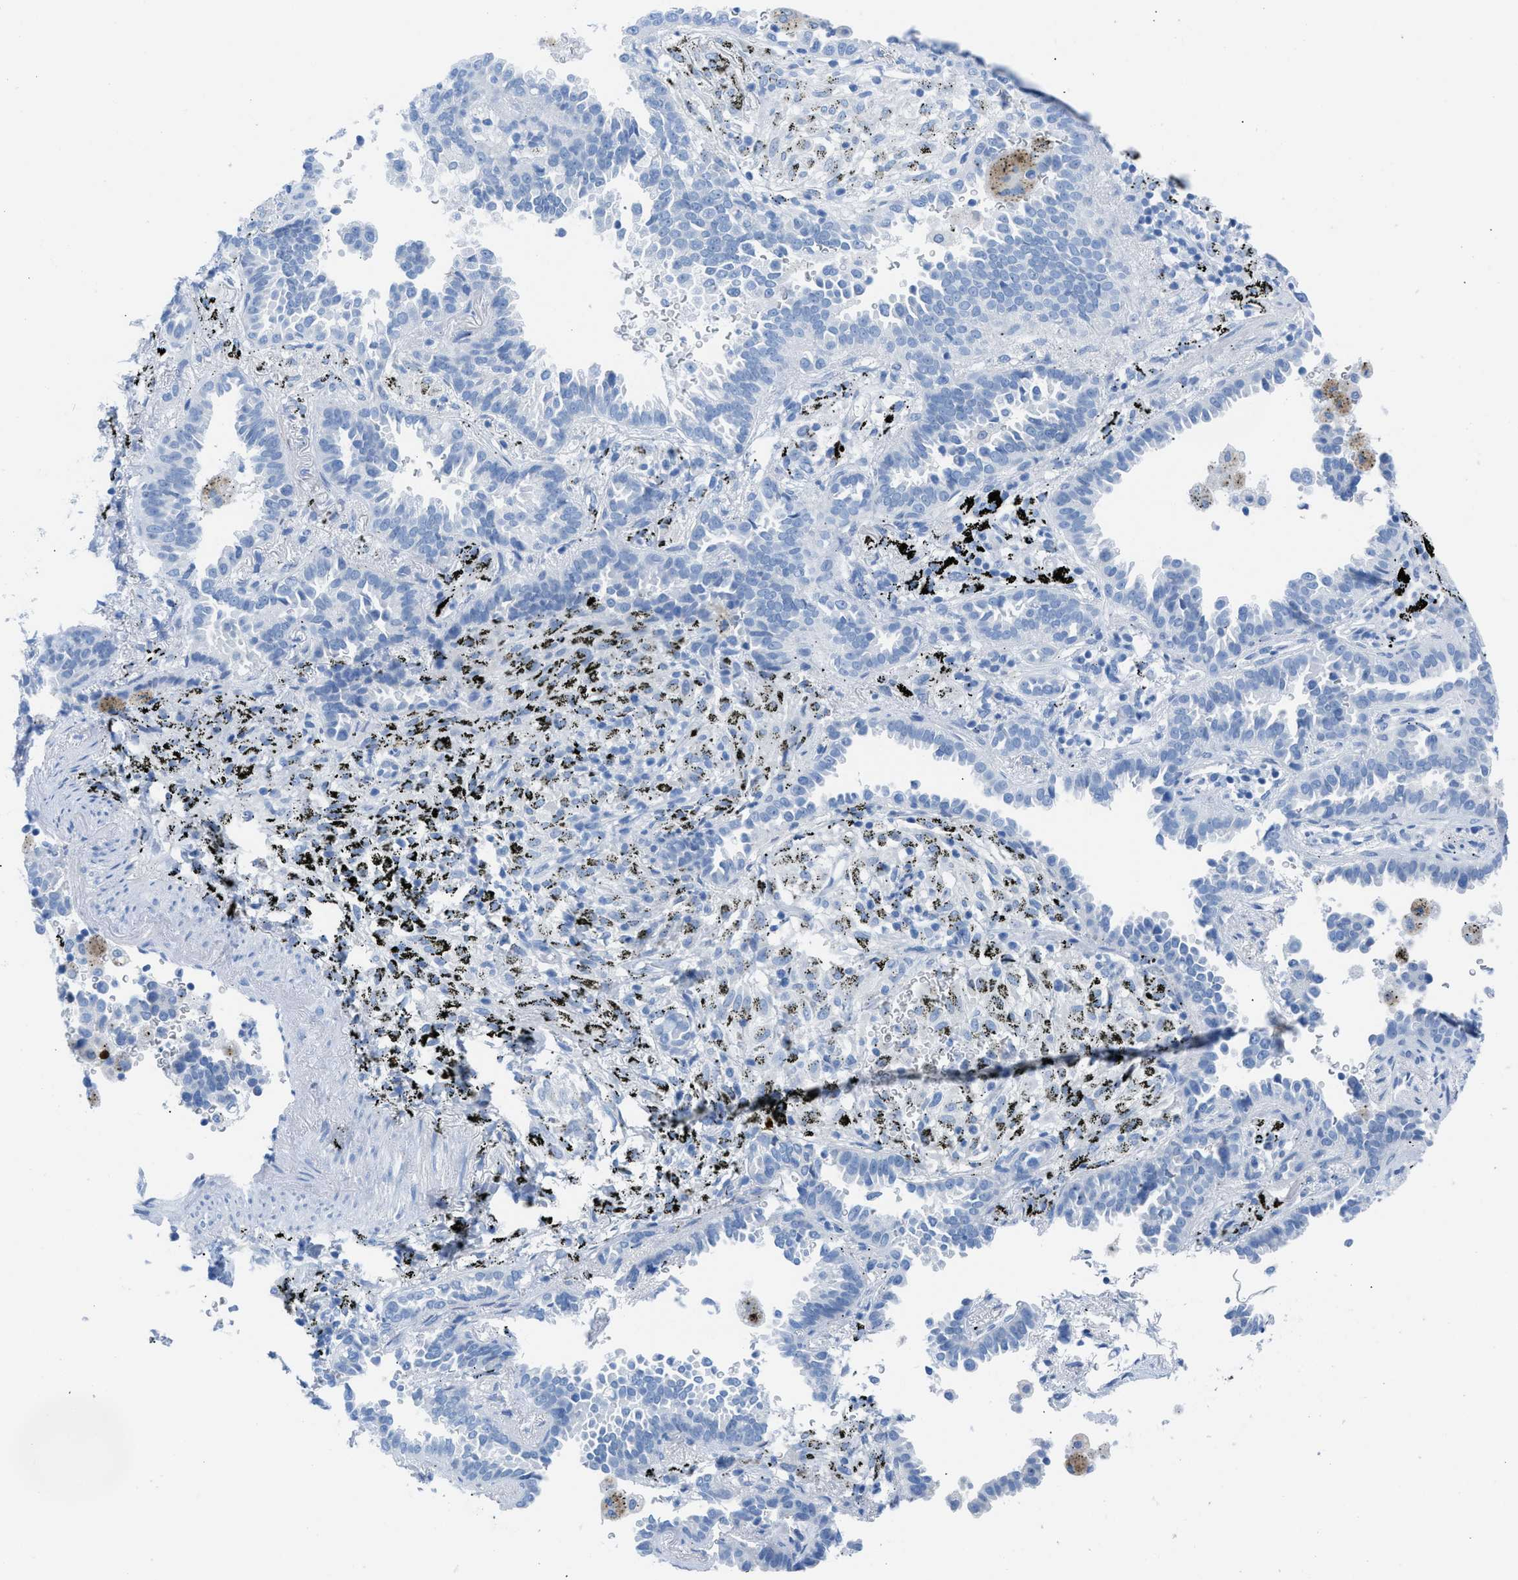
{"staining": {"intensity": "negative", "quantity": "none", "location": "none"}, "tissue": "lung cancer", "cell_type": "Tumor cells", "image_type": "cancer", "snomed": [{"axis": "morphology", "description": "Normal tissue, NOS"}, {"axis": "morphology", "description": "Adenocarcinoma, NOS"}, {"axis": "topography", "description": "Lung"}], "caption": "Immunohistochemistry image of lung cancer stained for a protein (brown), which shows no expression in tumor cells.", "gene": "TCL1A", "patient": {"sex": "male", "age": 59}}